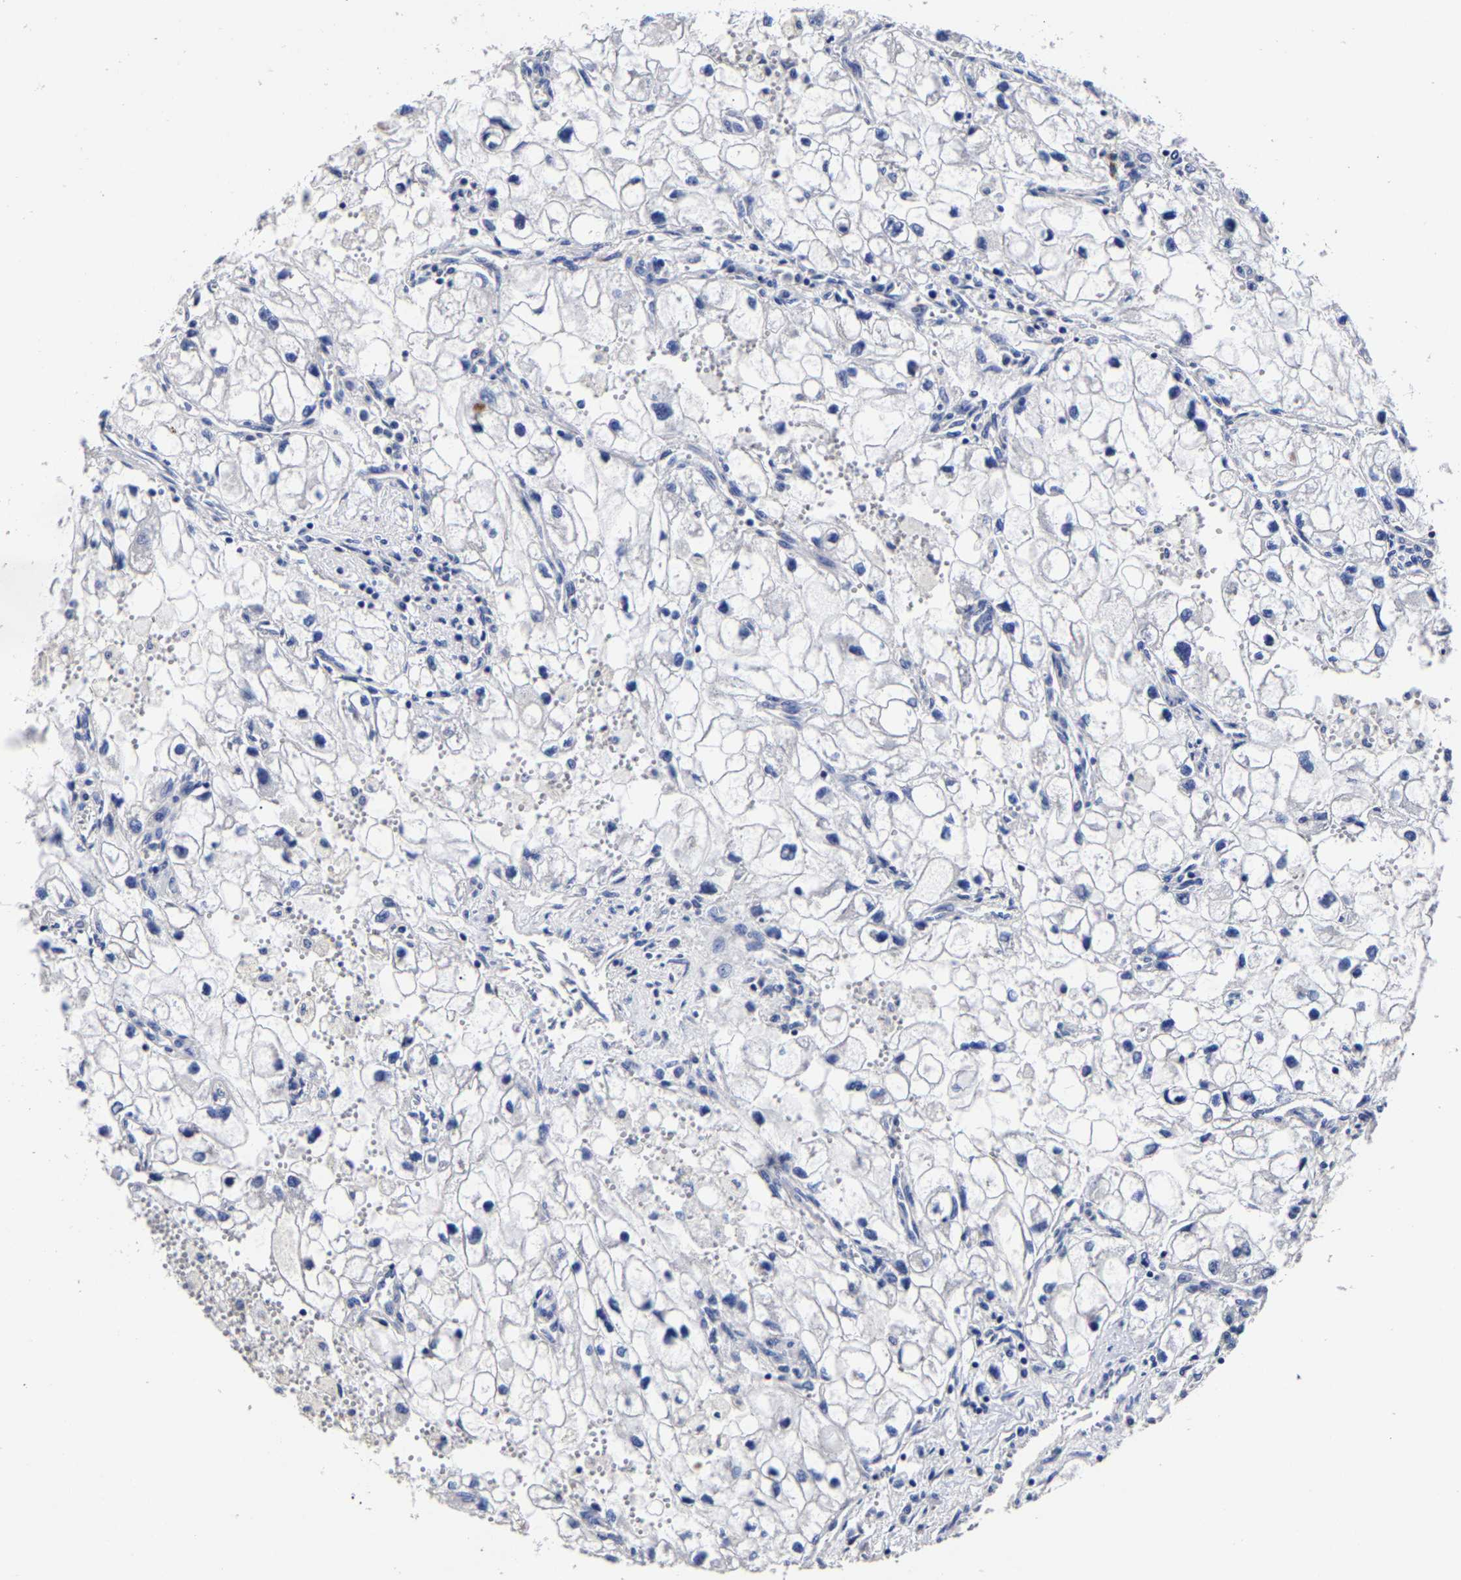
{"staining": {"intensity": "negative", "quantity": "none", "location": "none"}, "tissue": "renal cancer", "cell_type": "Tumor cells", "image_type": "cancer", "snomed": [{"axis": "morphology", "description": "Adenocarcinoma, NOS"}, {"axis": "topography", "description": "Kidney"}], "caption": "Tumor cells are negative for protein expression in human renal cancer.", "gene": "AKAP4", "patient": {"sex": "female", "age": 70}}